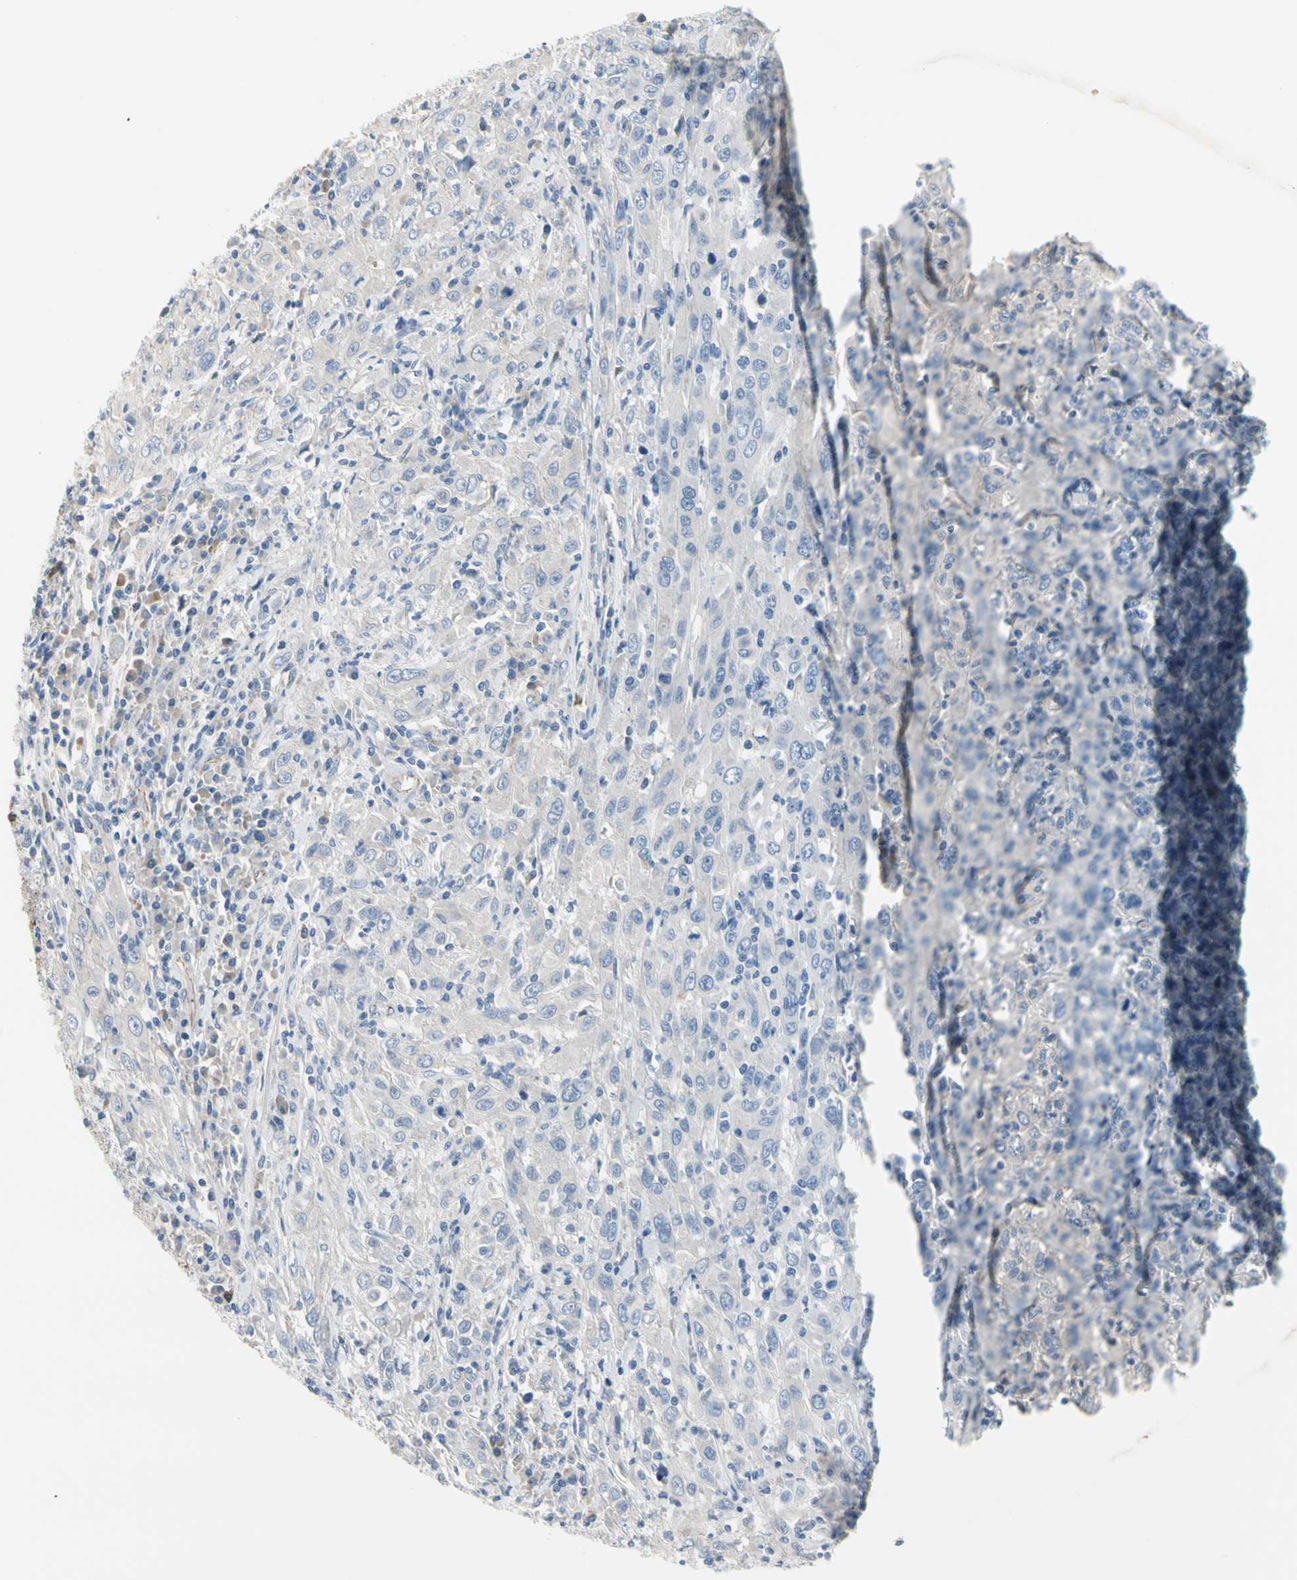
{"staining": {"intensity": "negative", "quantity": "none", "location": "none"}, "tissue": "cervical cancer", "cell_type": "Tumor cells", "image_type": "cancer", "snomed": [{"axis": "morphology", "description": "Squamous cell carcinoma, NOS"}, {"axis": "topography", "description": "Cervix"}], "caption": "DAB immunohistochemical staining of cervical squamous cell carcinoma demonstrates no significant staining in tumor cells.", "gene": "LGR6", "patient": {"sex": "female", "age": 46}}